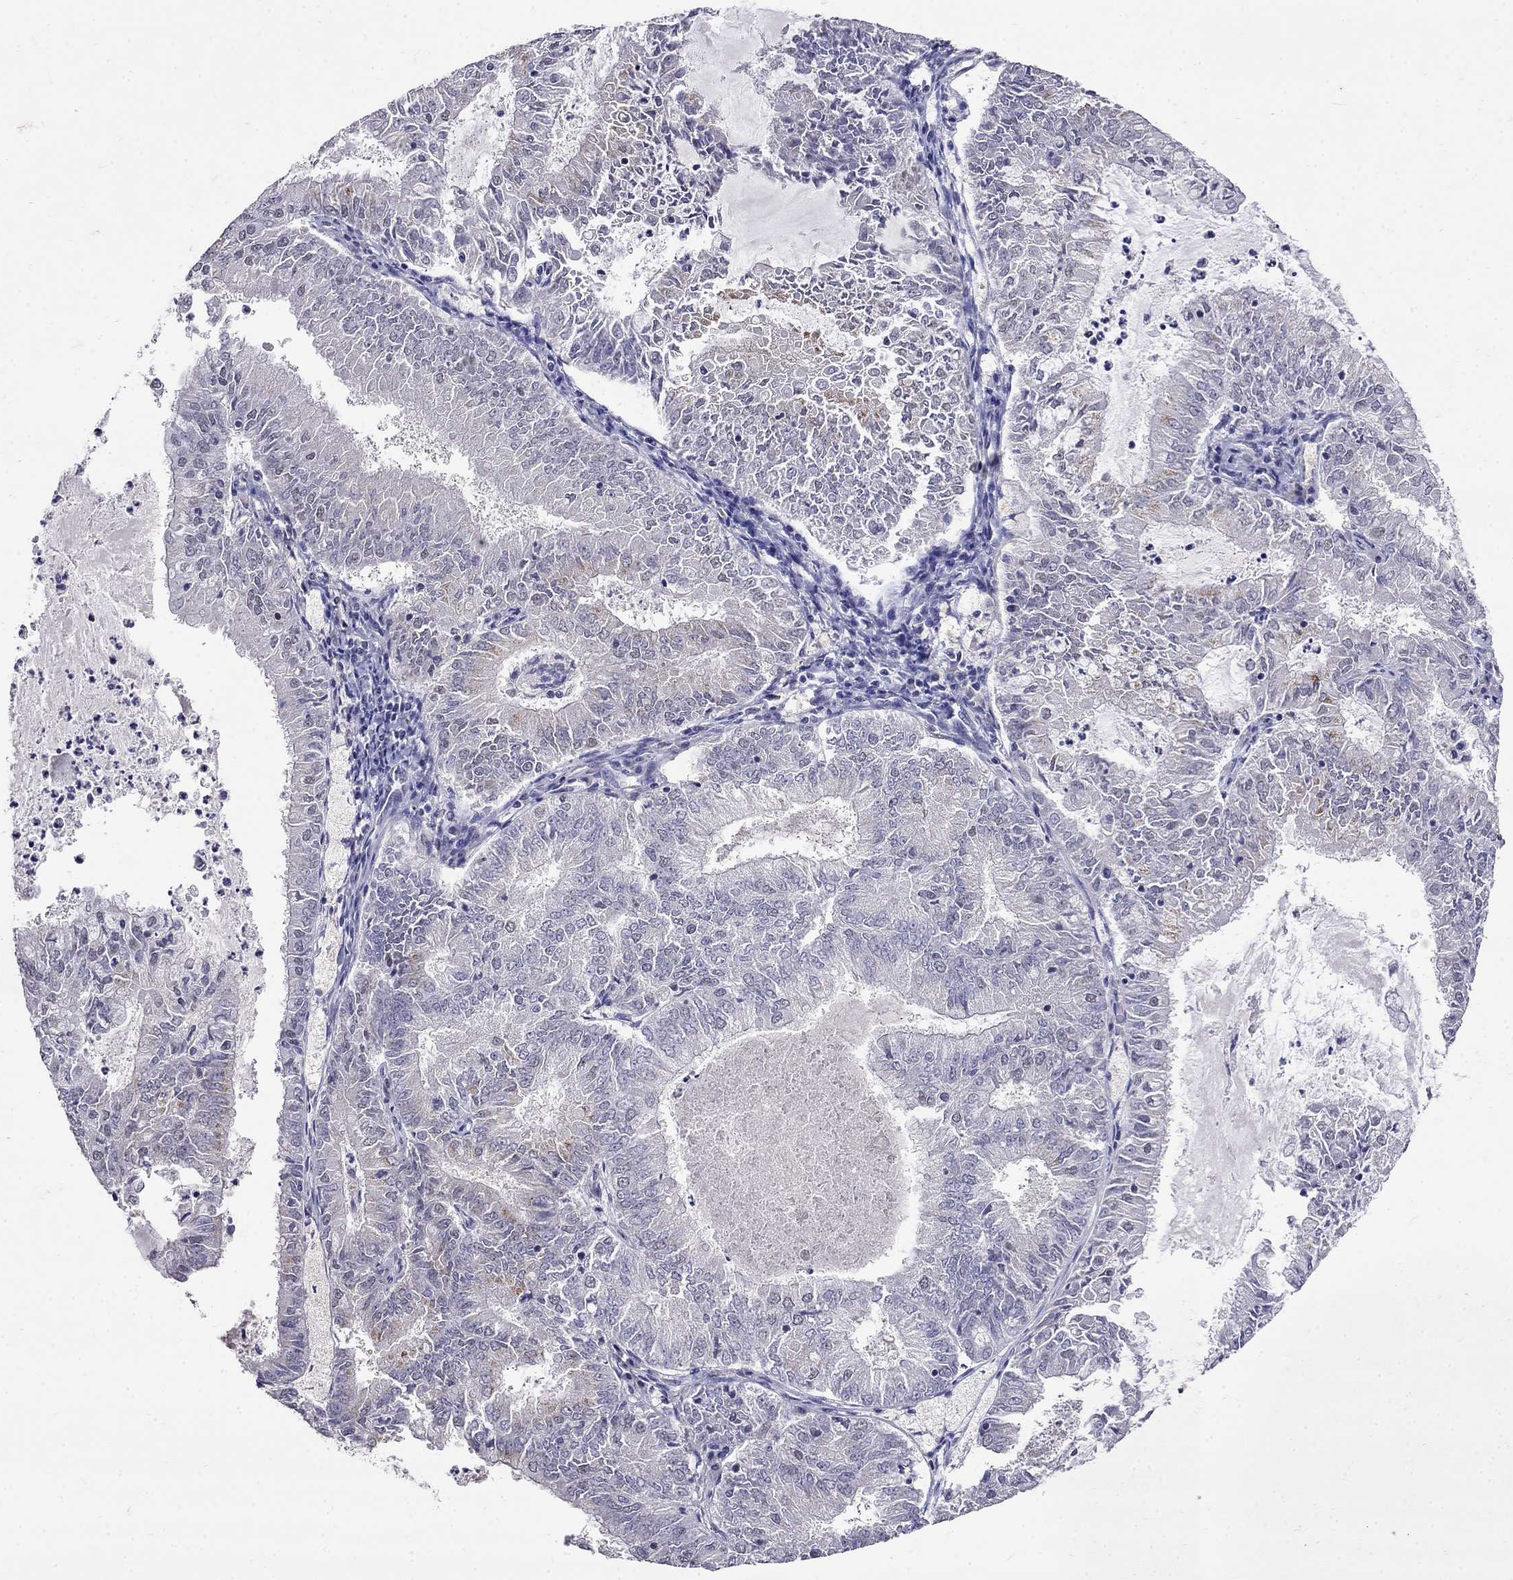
{"staining": {"intensity": "negative", "quantity": "none", "location": "none"}, "tissue": "endometrial cancer", "cell_type": "Tumor cells", "image_type": "cancer", "snomed": [{"axis": "morphology", "description": "Adenocarcinoma, NOS"}, {"axis": "topography", "description": "Endometrium"}], "caption": "Immunohistochemistry (IHC) image of human adenocarcinoma (endometrial) stained for a protein (brown), which reveals no staining in tumor cells.", "gene": "CD8B", "patient": {"sex": "female", "age": 57}}